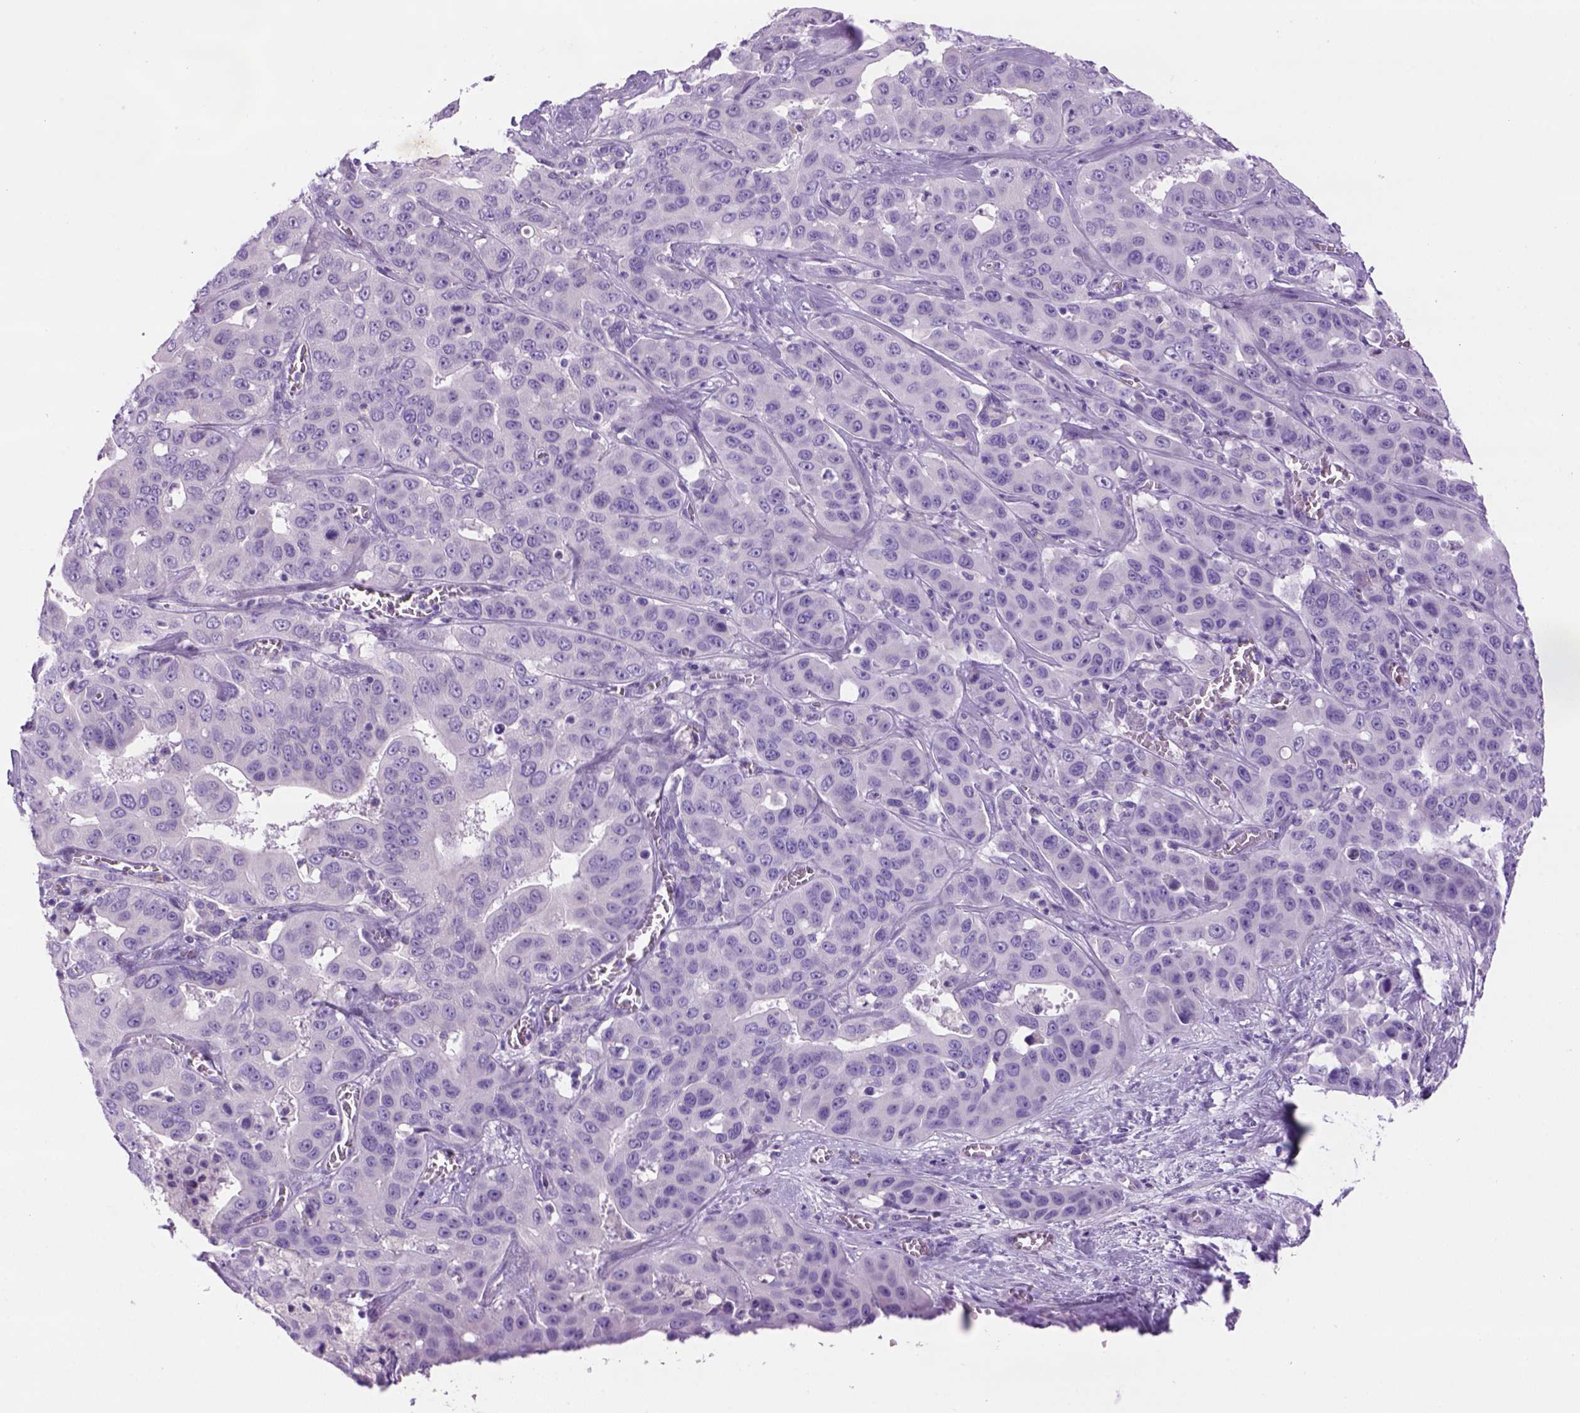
{"staining": {"intensity": "negative", "quantity": "none", "location": "none"}, "tissue": "liver cancer", "cell_type": "Tumor cells", "image_type": "cancer", "snomed": [{"axis": "morphology", "description": "Cholangiocarcinoma"}, {"axis": "topography", "description": "Liver"}], "caption": "The IHC histopathology image has no significant staining in tumor cells of liver cholangiocarcinoma tissue. Nuclei are stained in blue.", "gene": "DNAH11", "patient": {"sex": "female", "age": 52}}